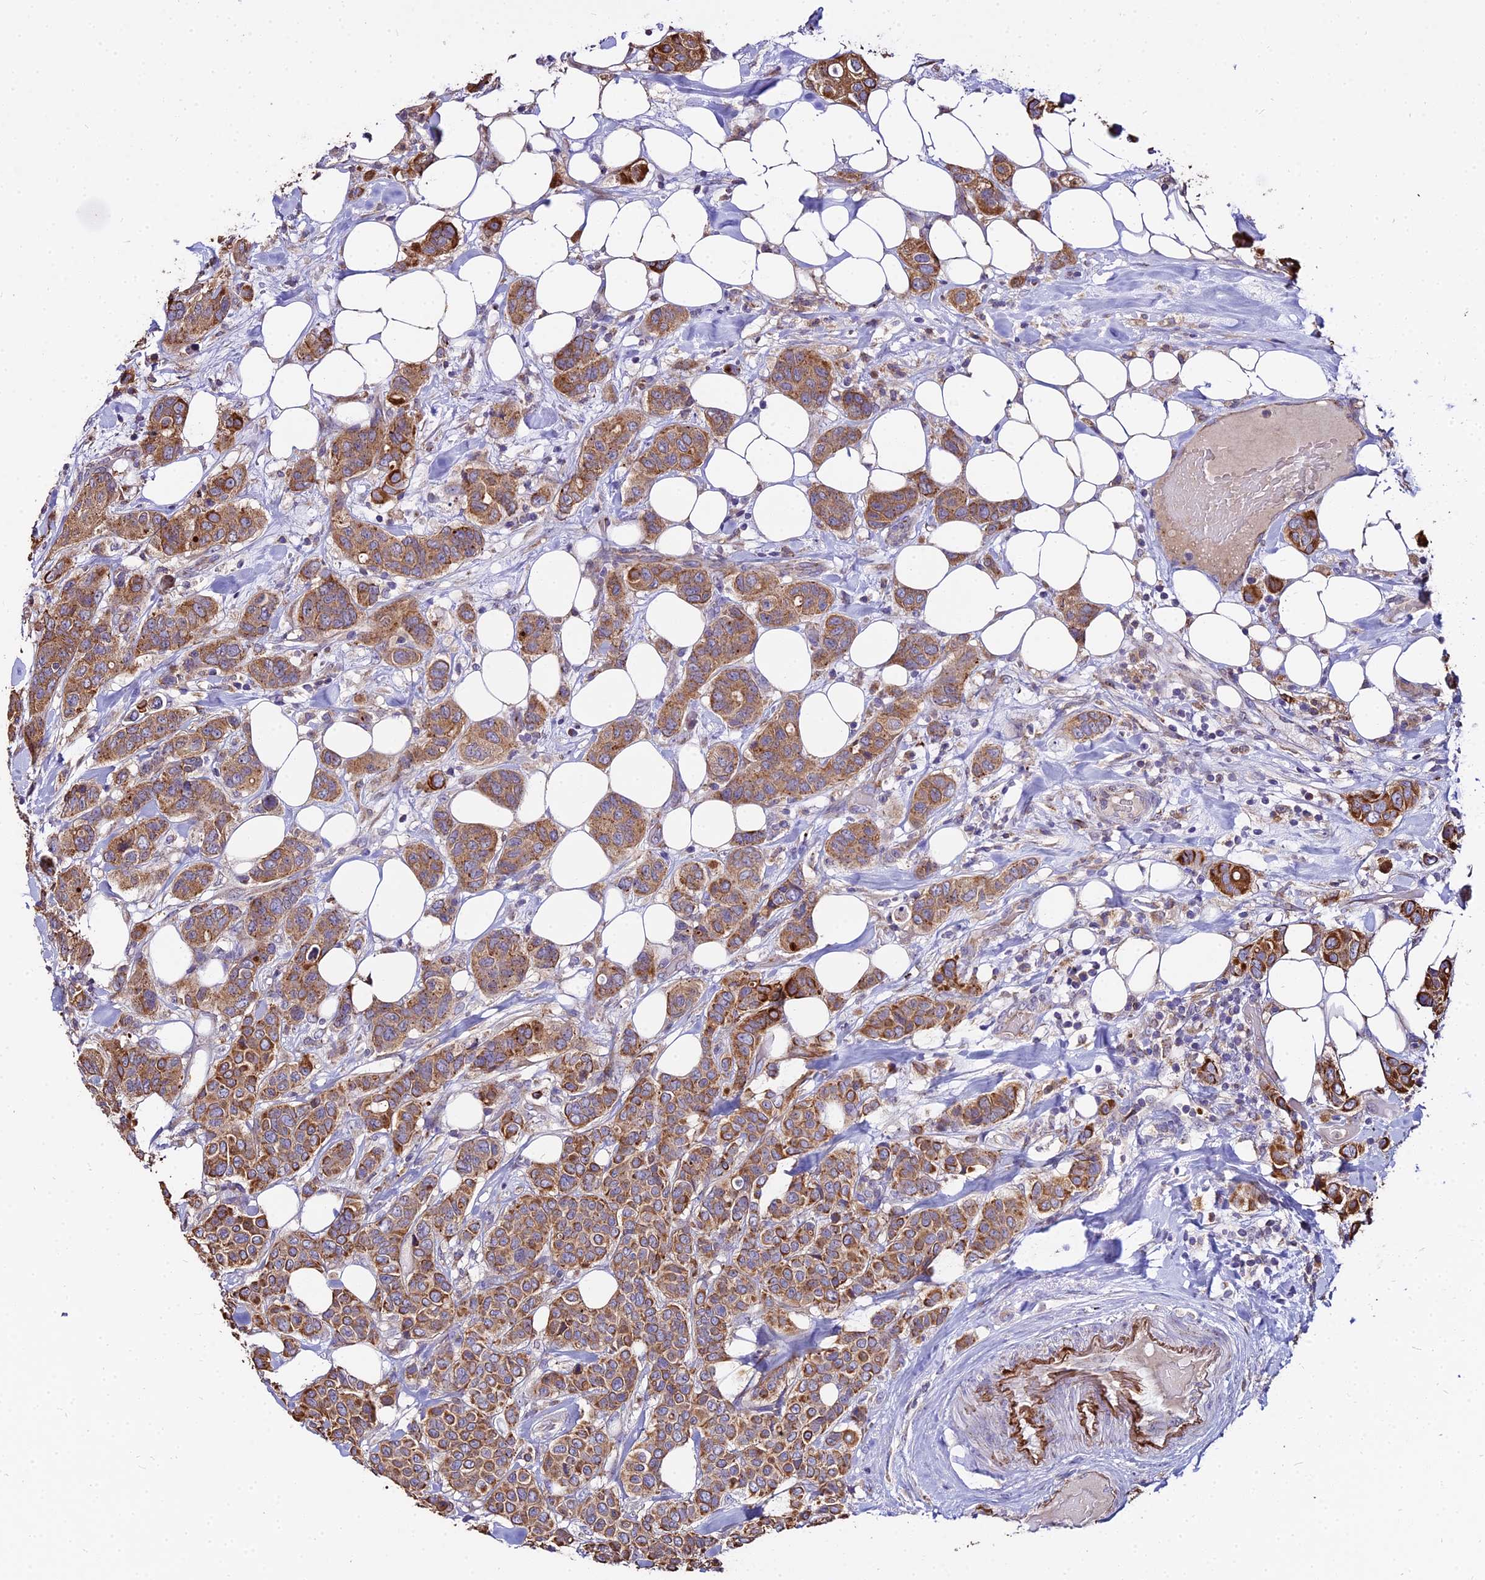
{"staining": {"intensity": "strong", "quantity": ">75%", "location": "cytoplasmic/membranous"}, "tissue": "breast cancer", "cell_type": "Tumor cells", "image_type": "cancer", "snomed": [{"axis": "morphology", "description": "Lobular carcinoma"}, {"axis": "topography", "description": "Breast"}], "caption": "A histopathology image of breast cancer stained for a protein demonstrates strong cytoplasmic/membranous brown staining in tumor cells.", "gene": "PEX19", "patient": {"sex": "female", "age": 51}}